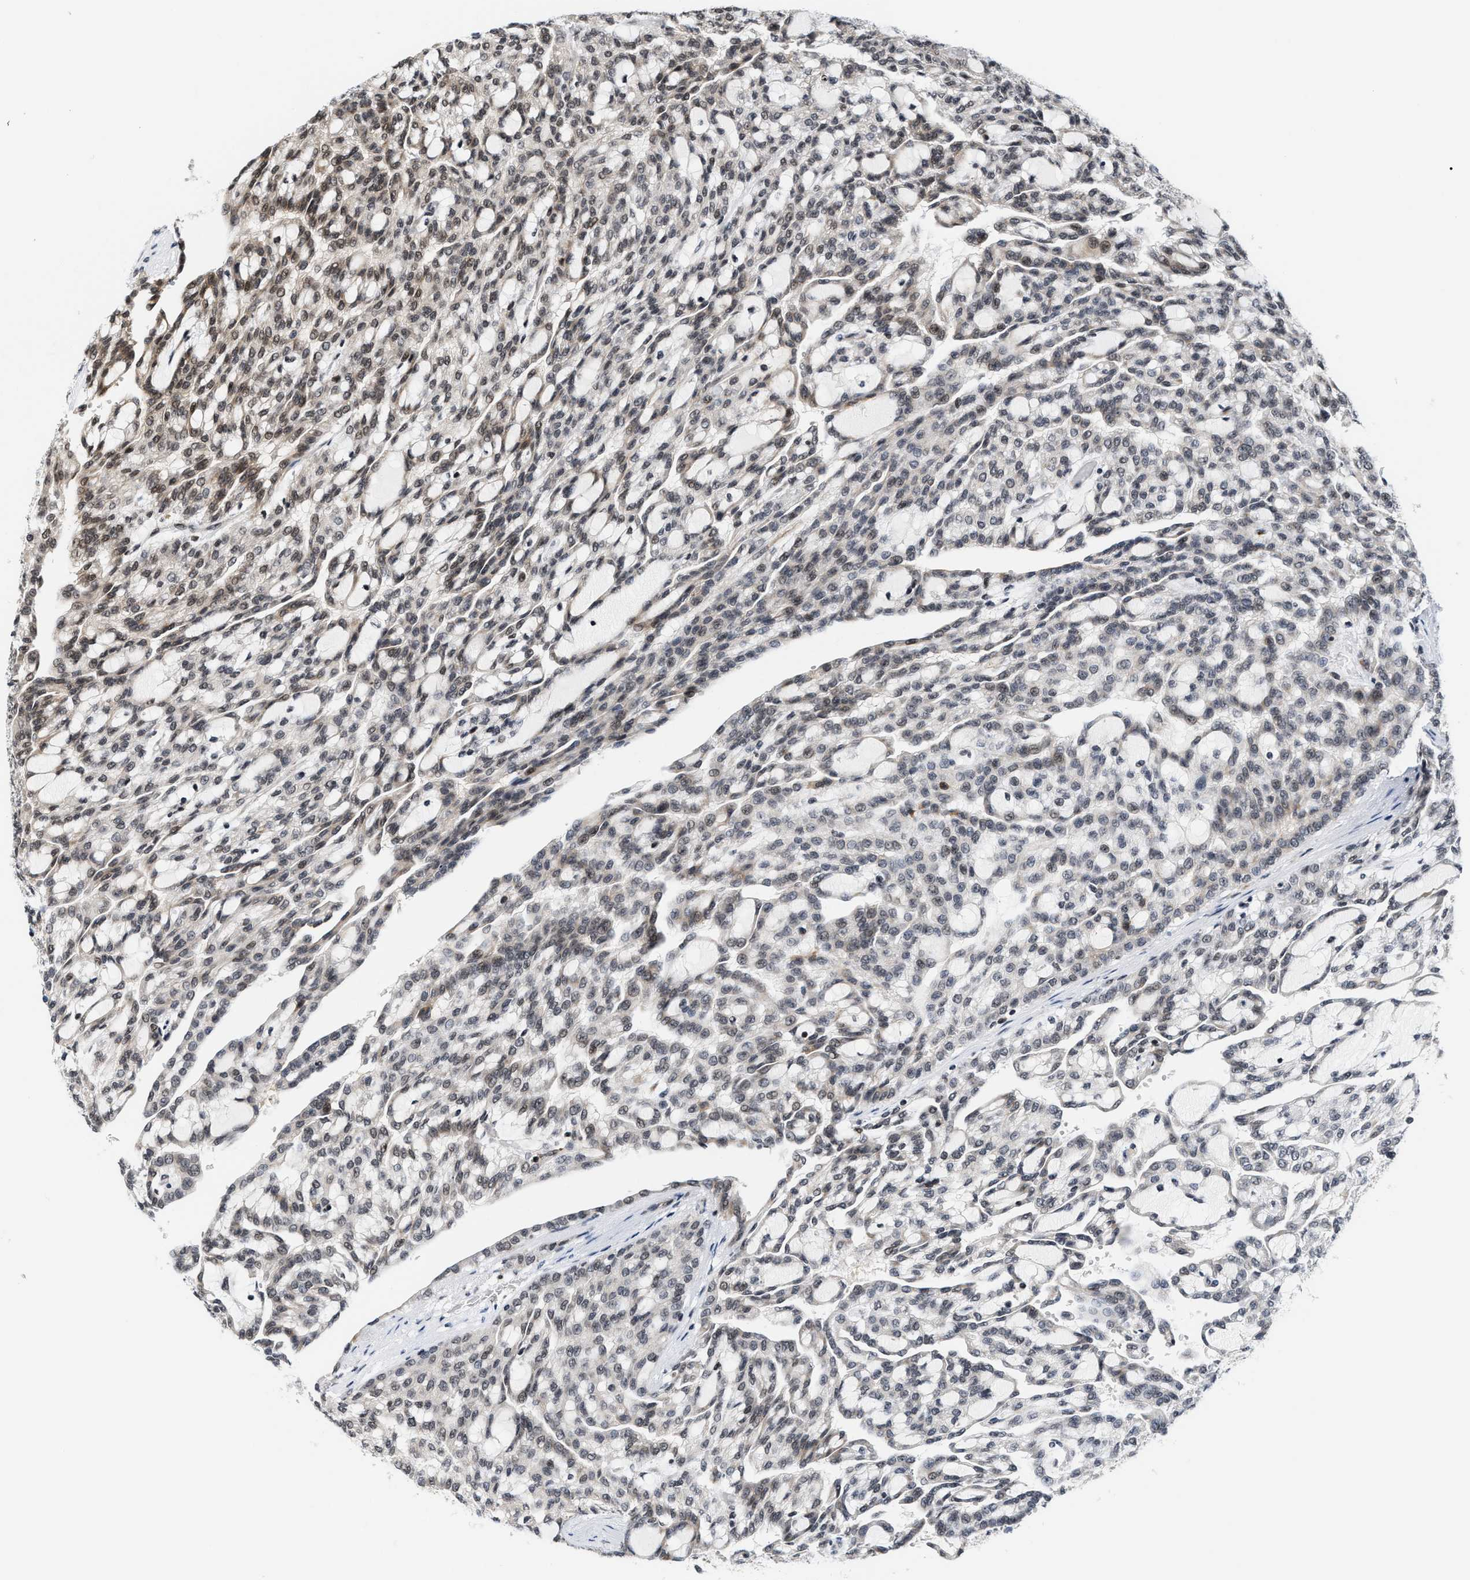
{"staining": {"intensity": "moderate", "quantity": ">75%", "location": "nuclear"}, "tissue": "renal cancer", "cell_type": "Tumor cells", "image_type": "cancer", "snomed": [{"axis": "morphology", "description": "Adenocarcinoma, NOS"}, {"axis": "topography", "description": "Kidney"}], "caption": "An immunohistochemistry (IHC) histopathology image of neoplastic tissue is shown. Protein staining in brown shows moderate nuclear positivity in adenocarcinoma (renal) within tumor cells. (IHC, brightfield microscopy, high magnification).", "gene": "ANKRD6", "patient": {"sex": "male", "age": 63}}